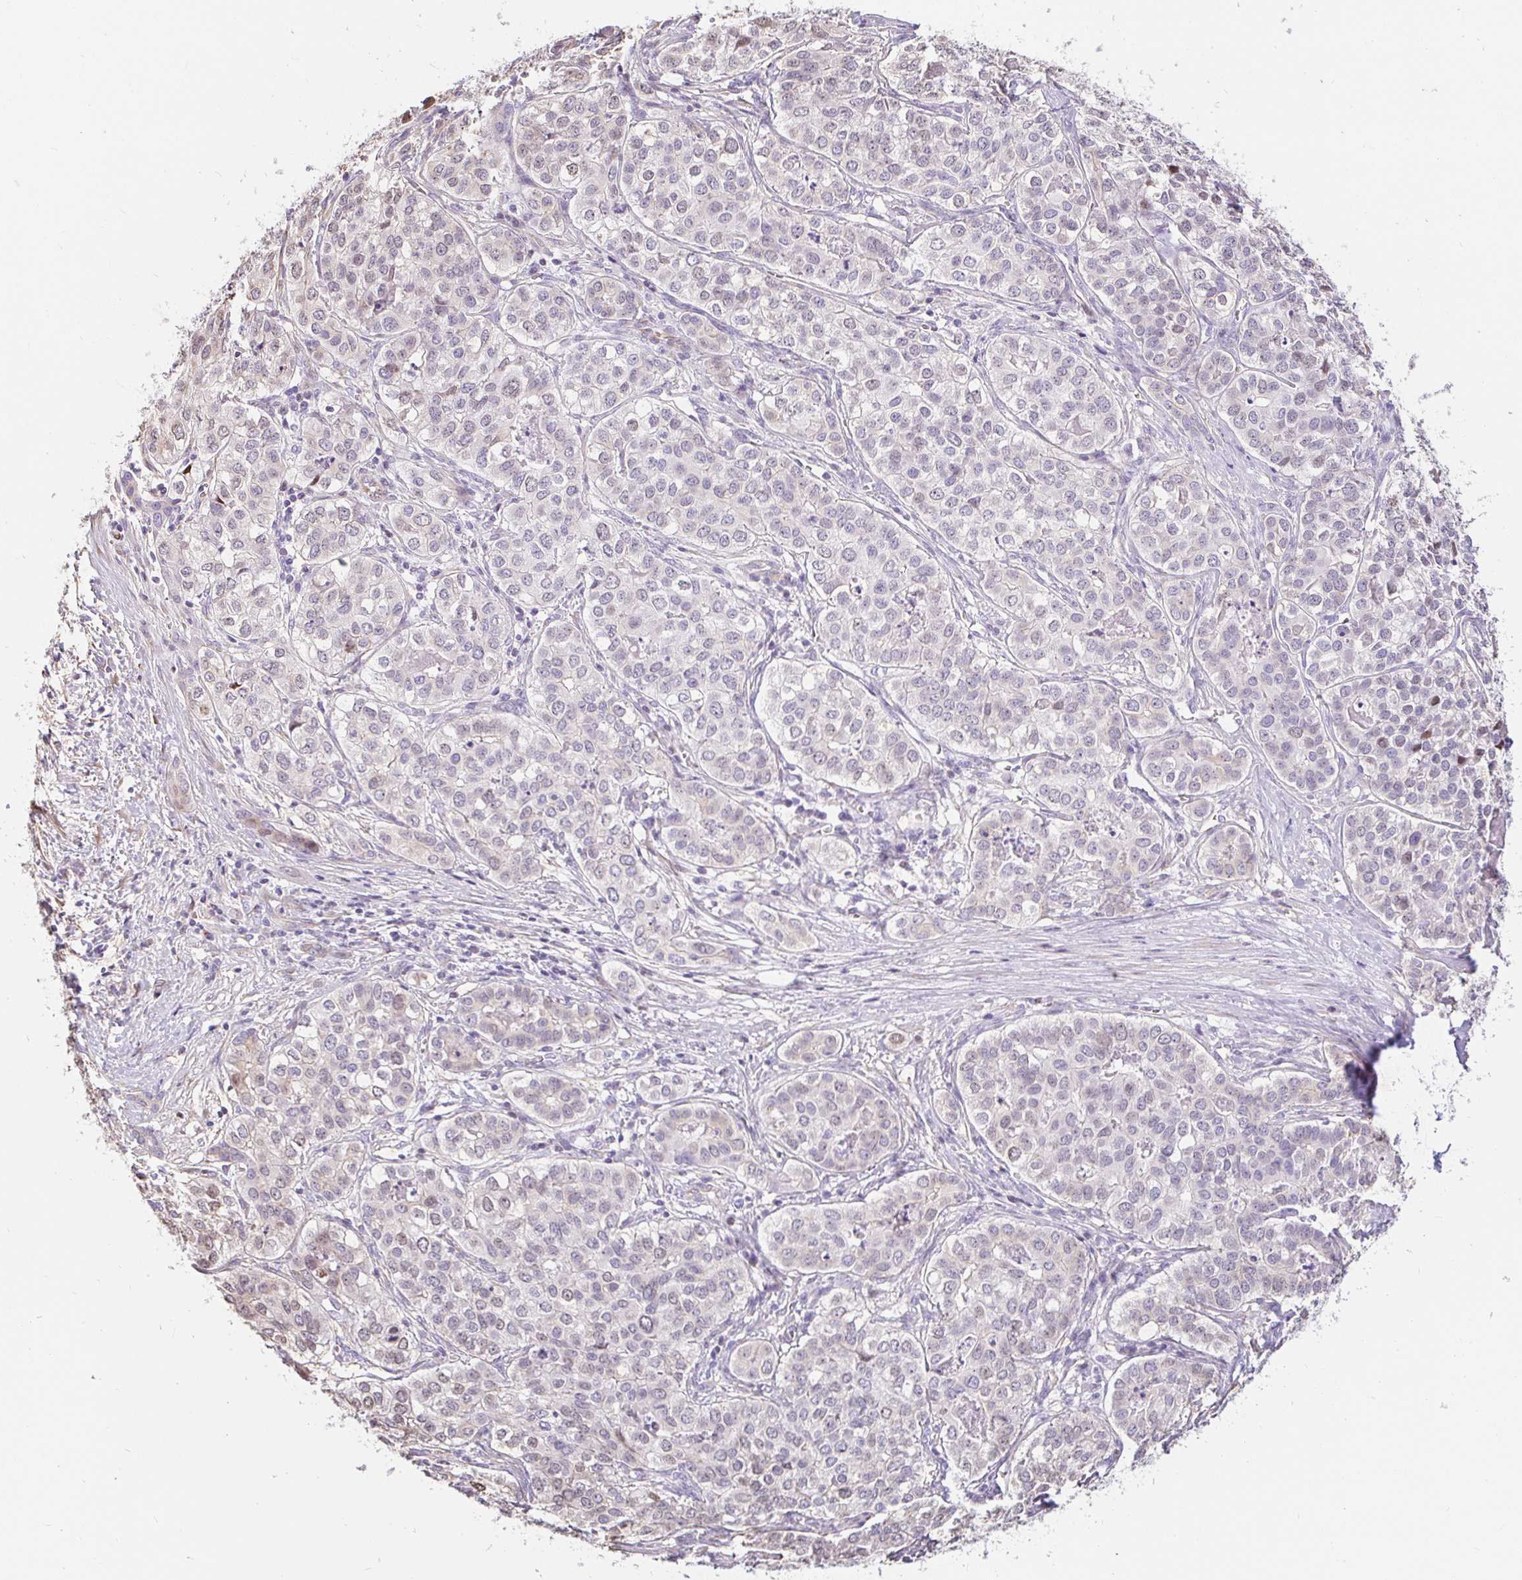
{"staining": {"intensity": "negative", "quantity": "none", "location": "none"}, "tissue": "liver cancer", "cell_type": "Tumor cells", "image_type": "cancer", "snomed": [{"axis": "morphology", "description": "Cholangiocarcinoma"}, {"axis": "topography", "description": "Liver"}], "caption": "This histopathology image is of liver cancer (cholangiocarcinoma) stained with immunohistochemistry to label a protein in brown with the nuclei are counter-stained blue. There is no expression in tumor cells.", "gene": "CAPSL", "patient": {"sex": "male", "age": 56}}